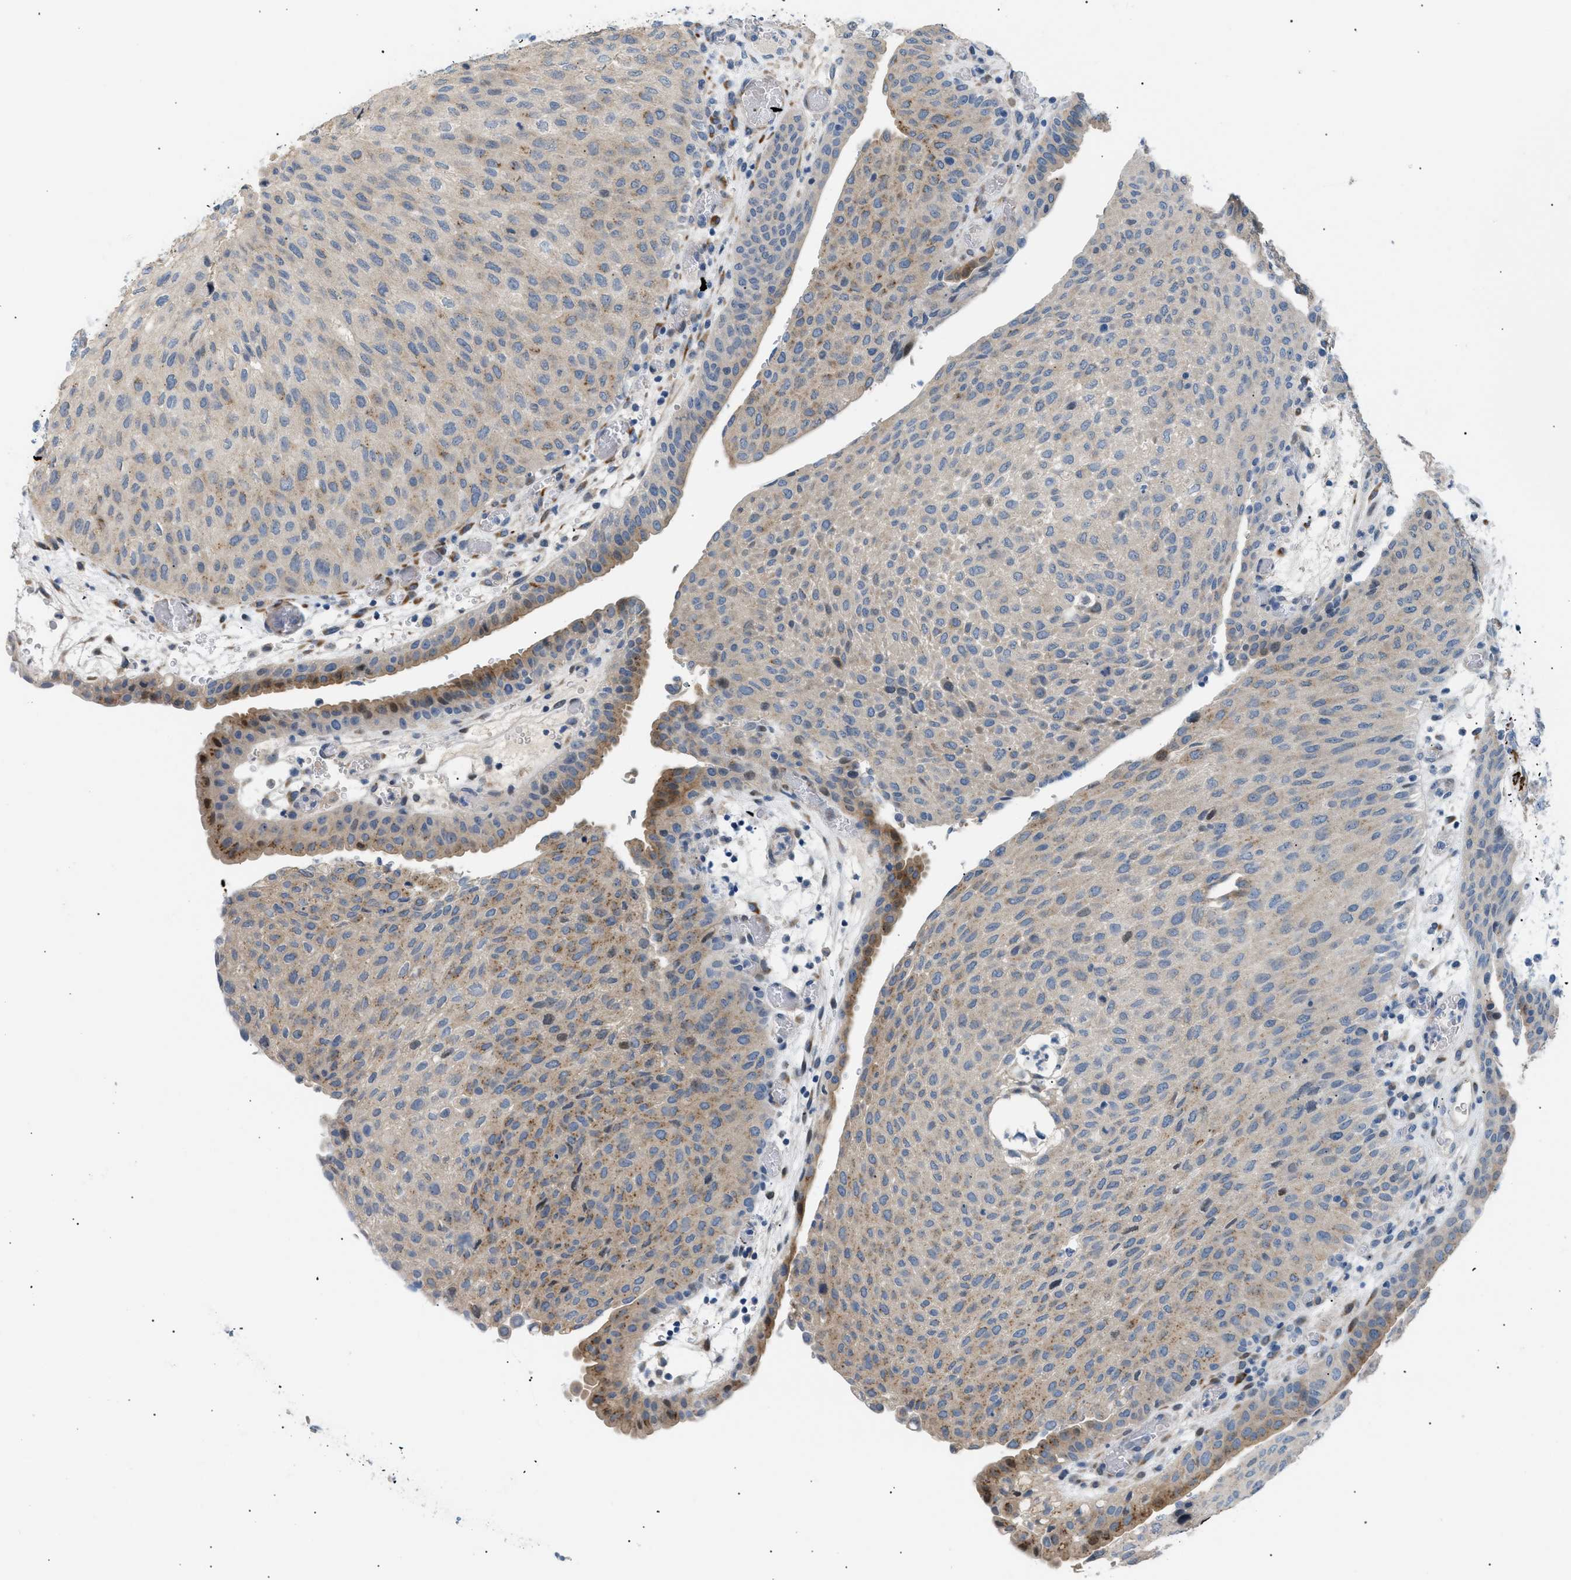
{"staining": {"intensity": "weak", "quantity": ">75%", "location": "cytoplasmic/membranous"}, "tissue": "urothelial cancer", "cell_type": "Tumor cells", "image_type": "cancer", "snomed": [{"axis": "morphology", "description": "Urothelial carcinoma, Low grade"}, {"axis": "morphology", "description": "Urothelial carcinoma, High grade"}, {"axis": "topography", "description": "Urinary bladder"}], "caption": "IHC image of human urothelial cancer stained for a protein (brown), which exhibits low levels of weak cytoplasmic/membranous positivity in approximately >75% of tumor cells.", "gene": "ICA1", "patient": {"sex": "male", "age": 35}}